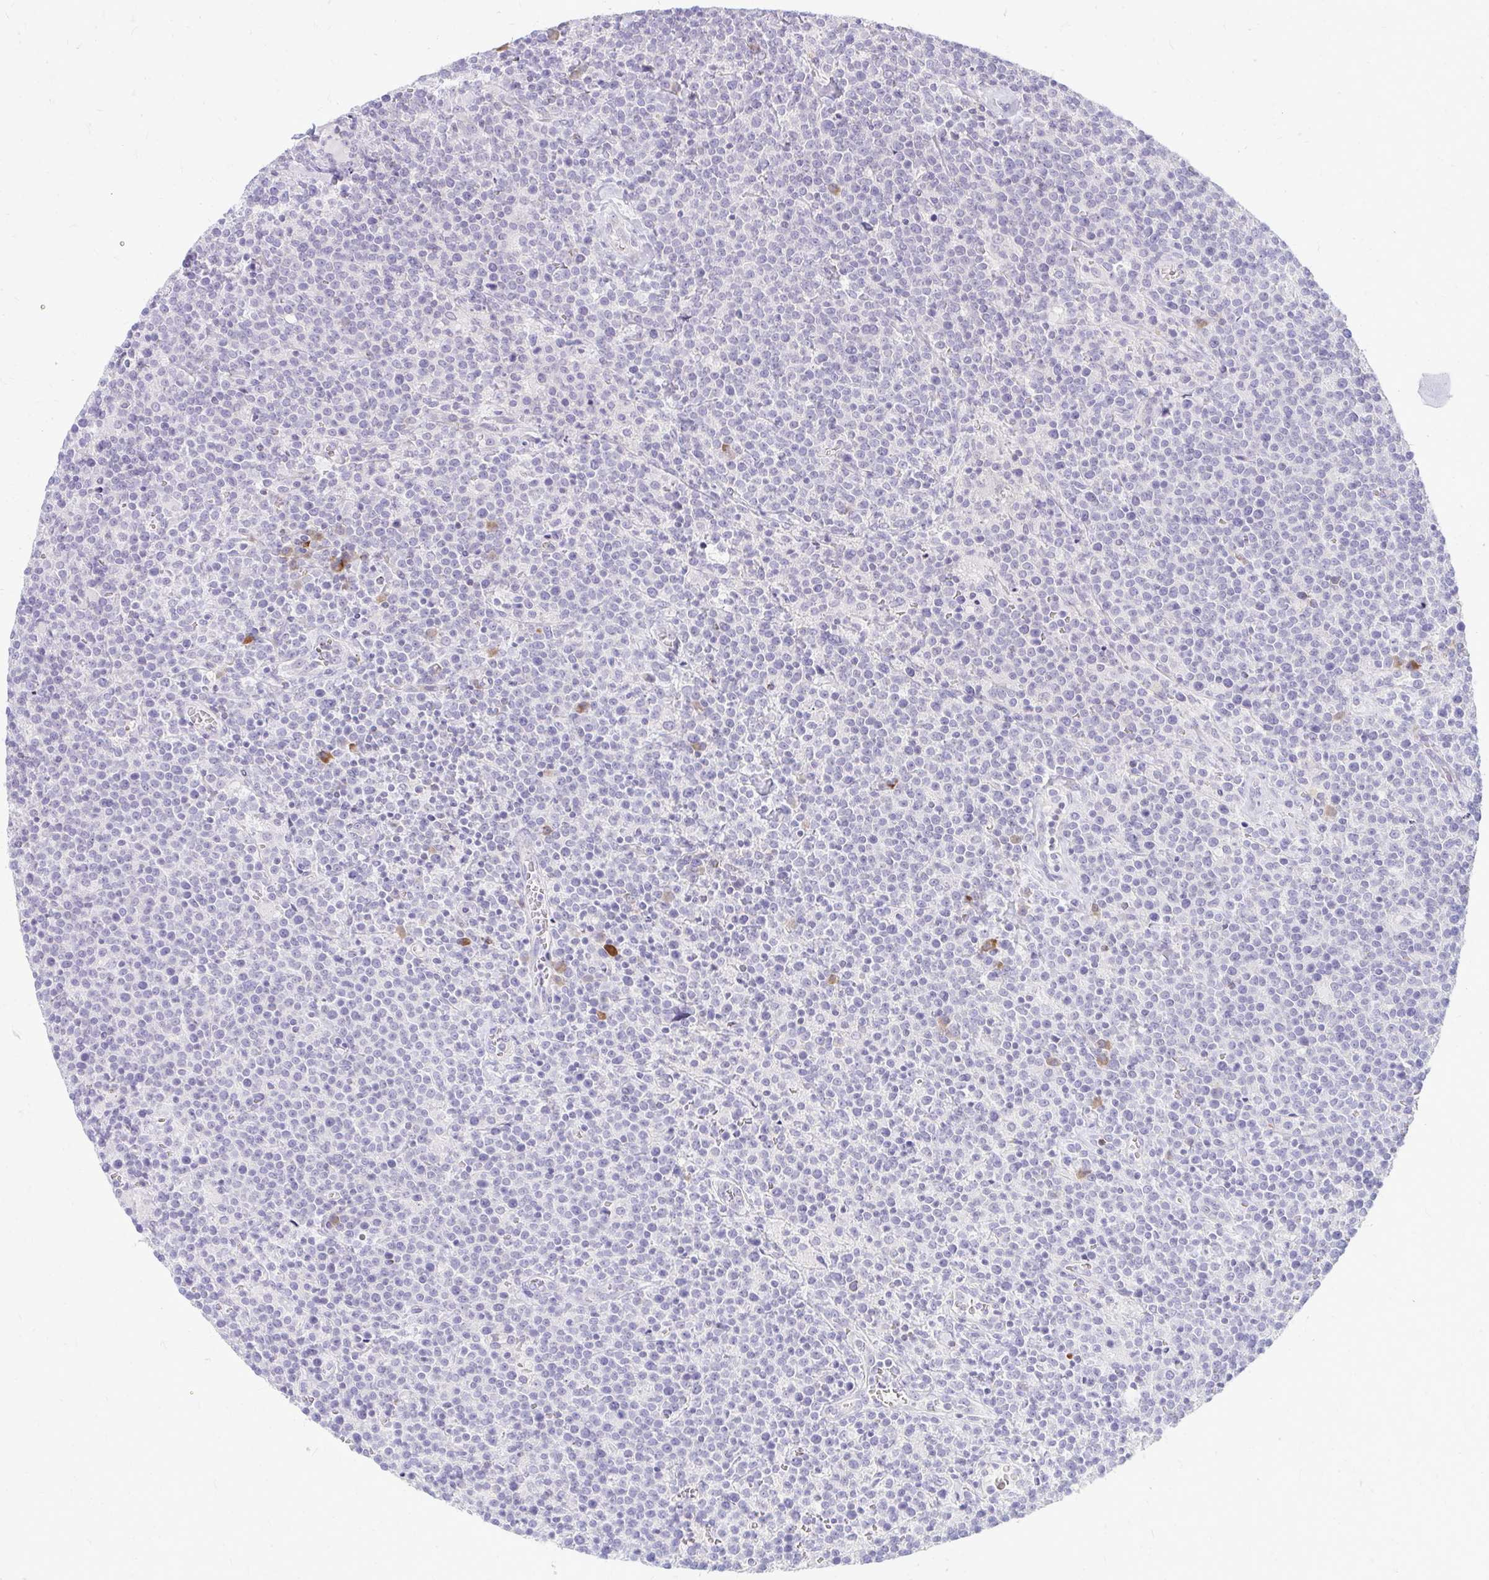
{"staining": {"intensity": "negative", "quantity": "none", "location": "none"}, "tissue": "lymphoma", "cell_type": "Tumor cells", "image_type": "cancer", "snomed": [{"axis": "morphology", "description": "Malignant lymphoma, non-Hodgkin's type, High grade"}, {"axis": "topography", "description": "Lymph node"}], "caption": "High-grade malignant lymphoma, non-Hodgkin's type was stained to show a protein in brown. There is no significant positivity in tumor cells. (DAB IHC with hematoxylin counter stain).", "gene": "TSPEAR", "patient": {"sex": "male", "age": 61}}